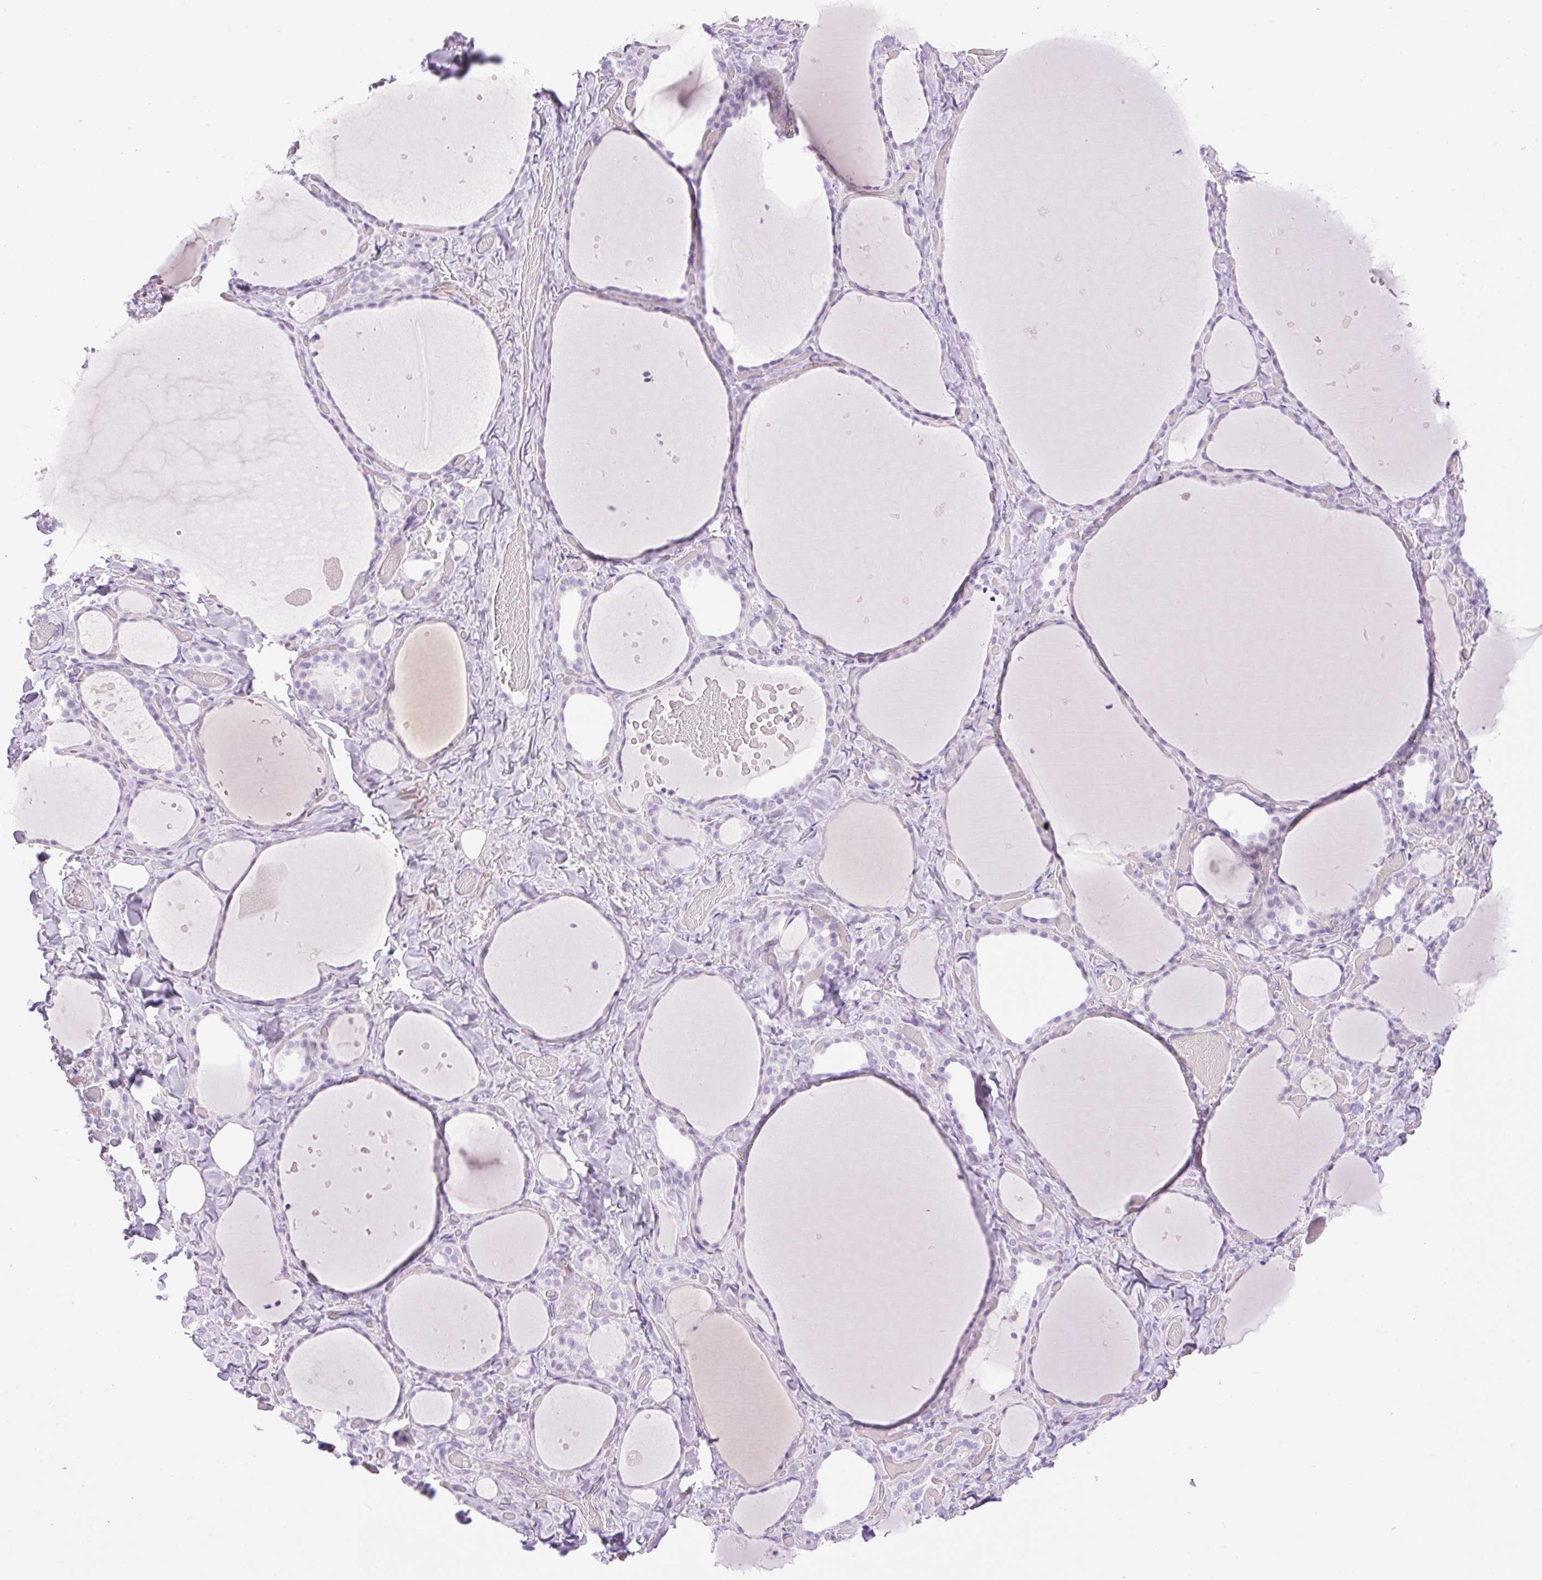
{"staining": {"intensity": "negative", "quantity": "none", "location": "none"}, "tissue": "thyroid gland", "cell_type": "Glandular cells", "image_type": "normal", "snomed": [{"axis": "morphology", "description": "Normal tissue, NOS"}, {"axis": "topography", "description": "Thyroid gland"}], "caption": "Glandular cells show no significant positivity in benign thyroid gland. Brightfield microscopy of immunohistochemistry (IHC) stained with DAB (brown) and hematoxylin (blue), captured at high magnification.", "gene": "SP140L", "patient": {"sex": "female", "age": 36}}